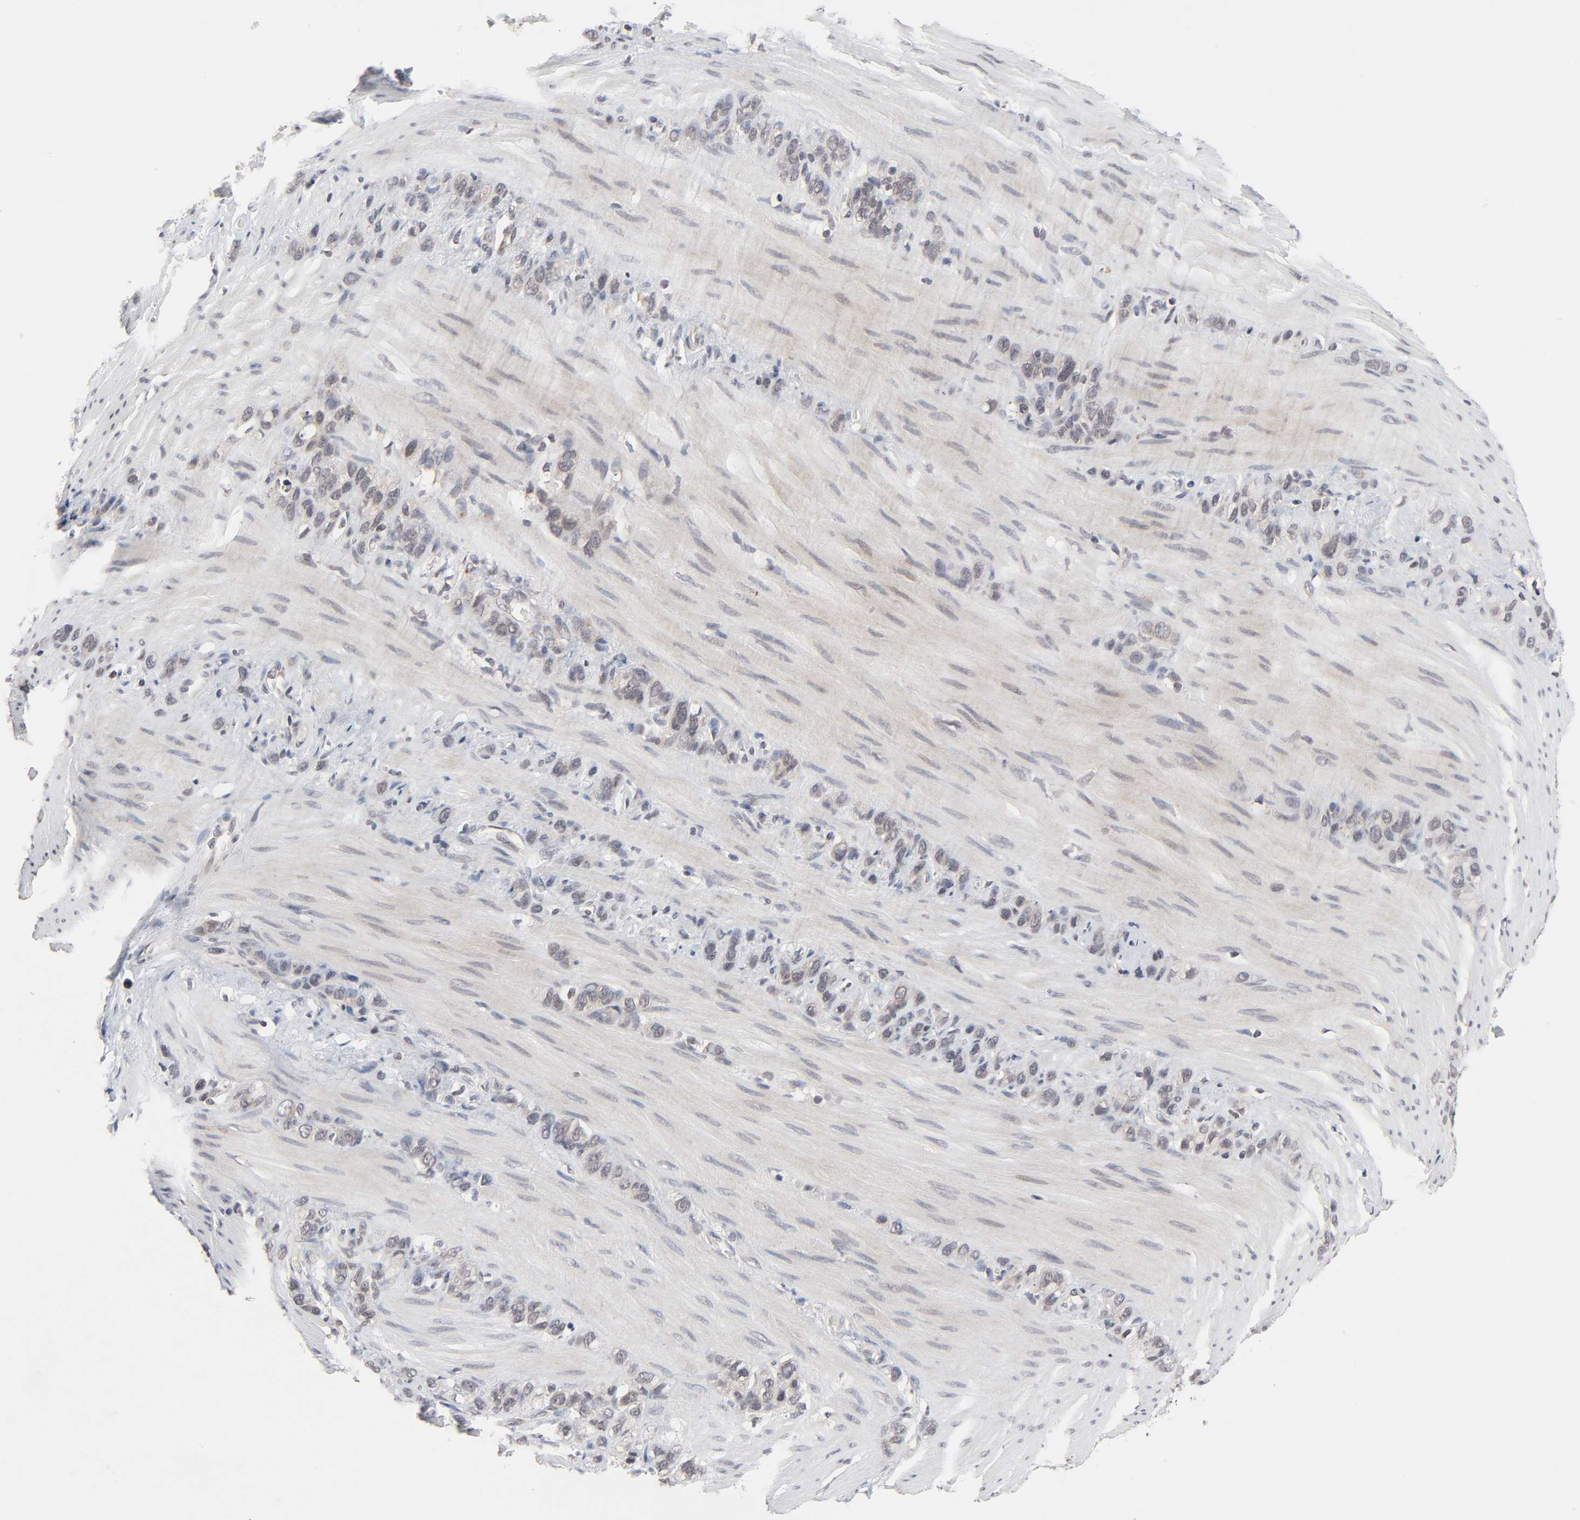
{"staining": {"intensity": "moderate", "quantity": "25%-75%", "location": "cytoplasmic/membranous"}, "tissue": "stomach cancer", "cell_type": "Tumor cells", "image_type": "cancer", "snomed": [{"axis": "morphology", "description": "Normal tissue, NOS"}, {"axis": "morphology", "description": "Adenocarcinoma, NOS"}, {"axis": "morphology", "description": "Adenocarcinoma, High grade"}, {"axis": "topography", "description": "Stomach, upper"}, {"axis": "topography", "description": "Stomach"}], "caption": "IHC staining of stomach adenocarcinoma, which displays medium levels of moderate cytoplasmic/membranous expression in about 25%-75% of tumor cells indicating moderate cytoplasmic/membranous protein expression. The staining was performed using DAB (brown) for protein detection and nuclei were counterstained in hematoxylin (blue).", "gene": "AUH", "patient": {"sex": "female", "age": 65}}